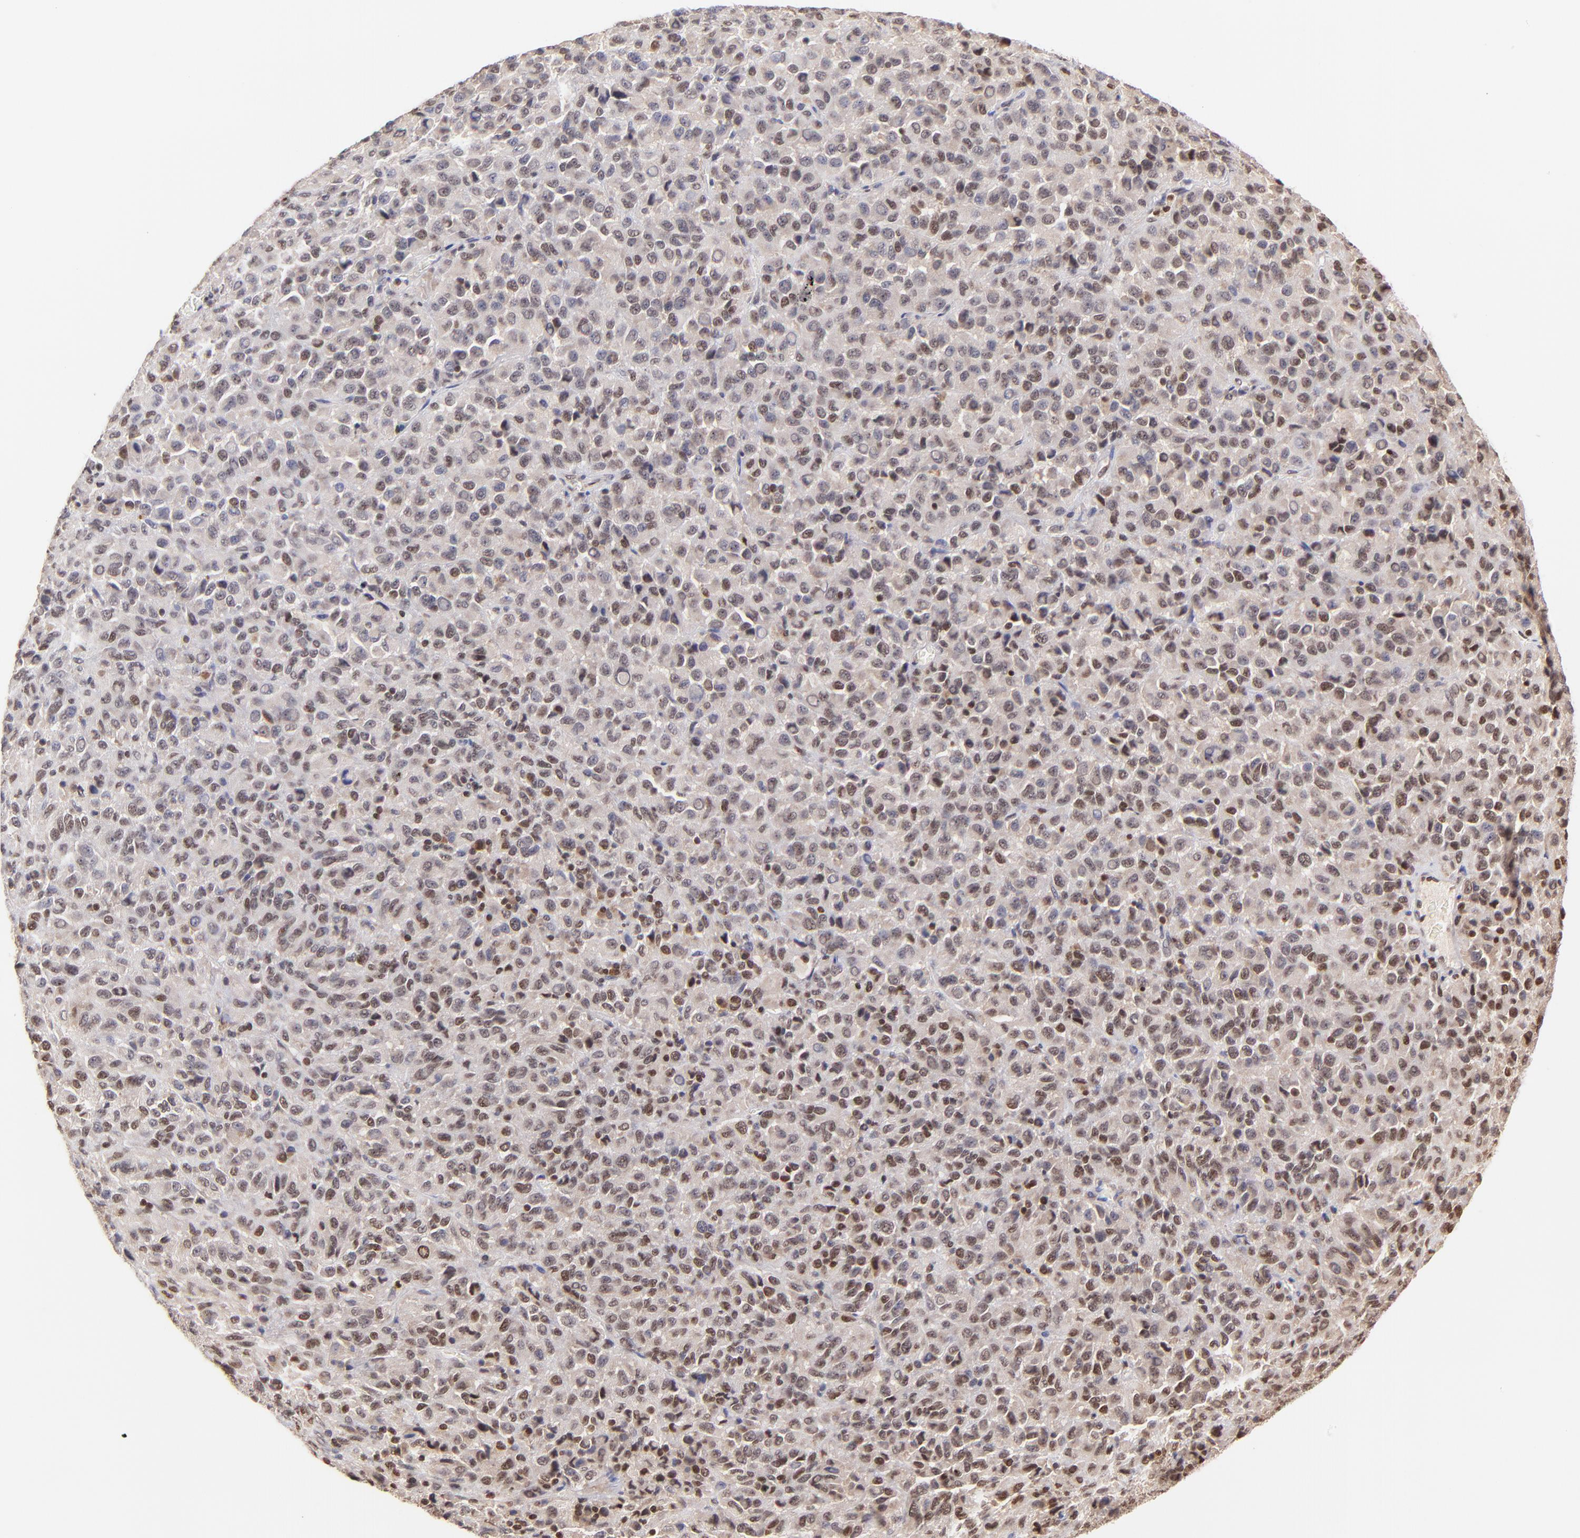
{"staining": {"intensity": "moderate", "quantity": "25%-75%", "location": "cytoplasmic/membranous,nuclear"}, "tissue": "melanoma", "cell_type": "Tumor cells", "image_type": "cancer", "snomed": [{"axis": "morphology", "description": "Malignant melanoma, Metastatic site"}, {"axis": "topography", "description": "Lung"}], "caption": "Melanoma was stained to show a protein in brown. There is medium levels of moderate cytoplasmic/membranous and nuclear staining in approximately 25%-75% of tumor cells.", "gene": "WDR25", "patient": {"sex": "male", "age": 64}}